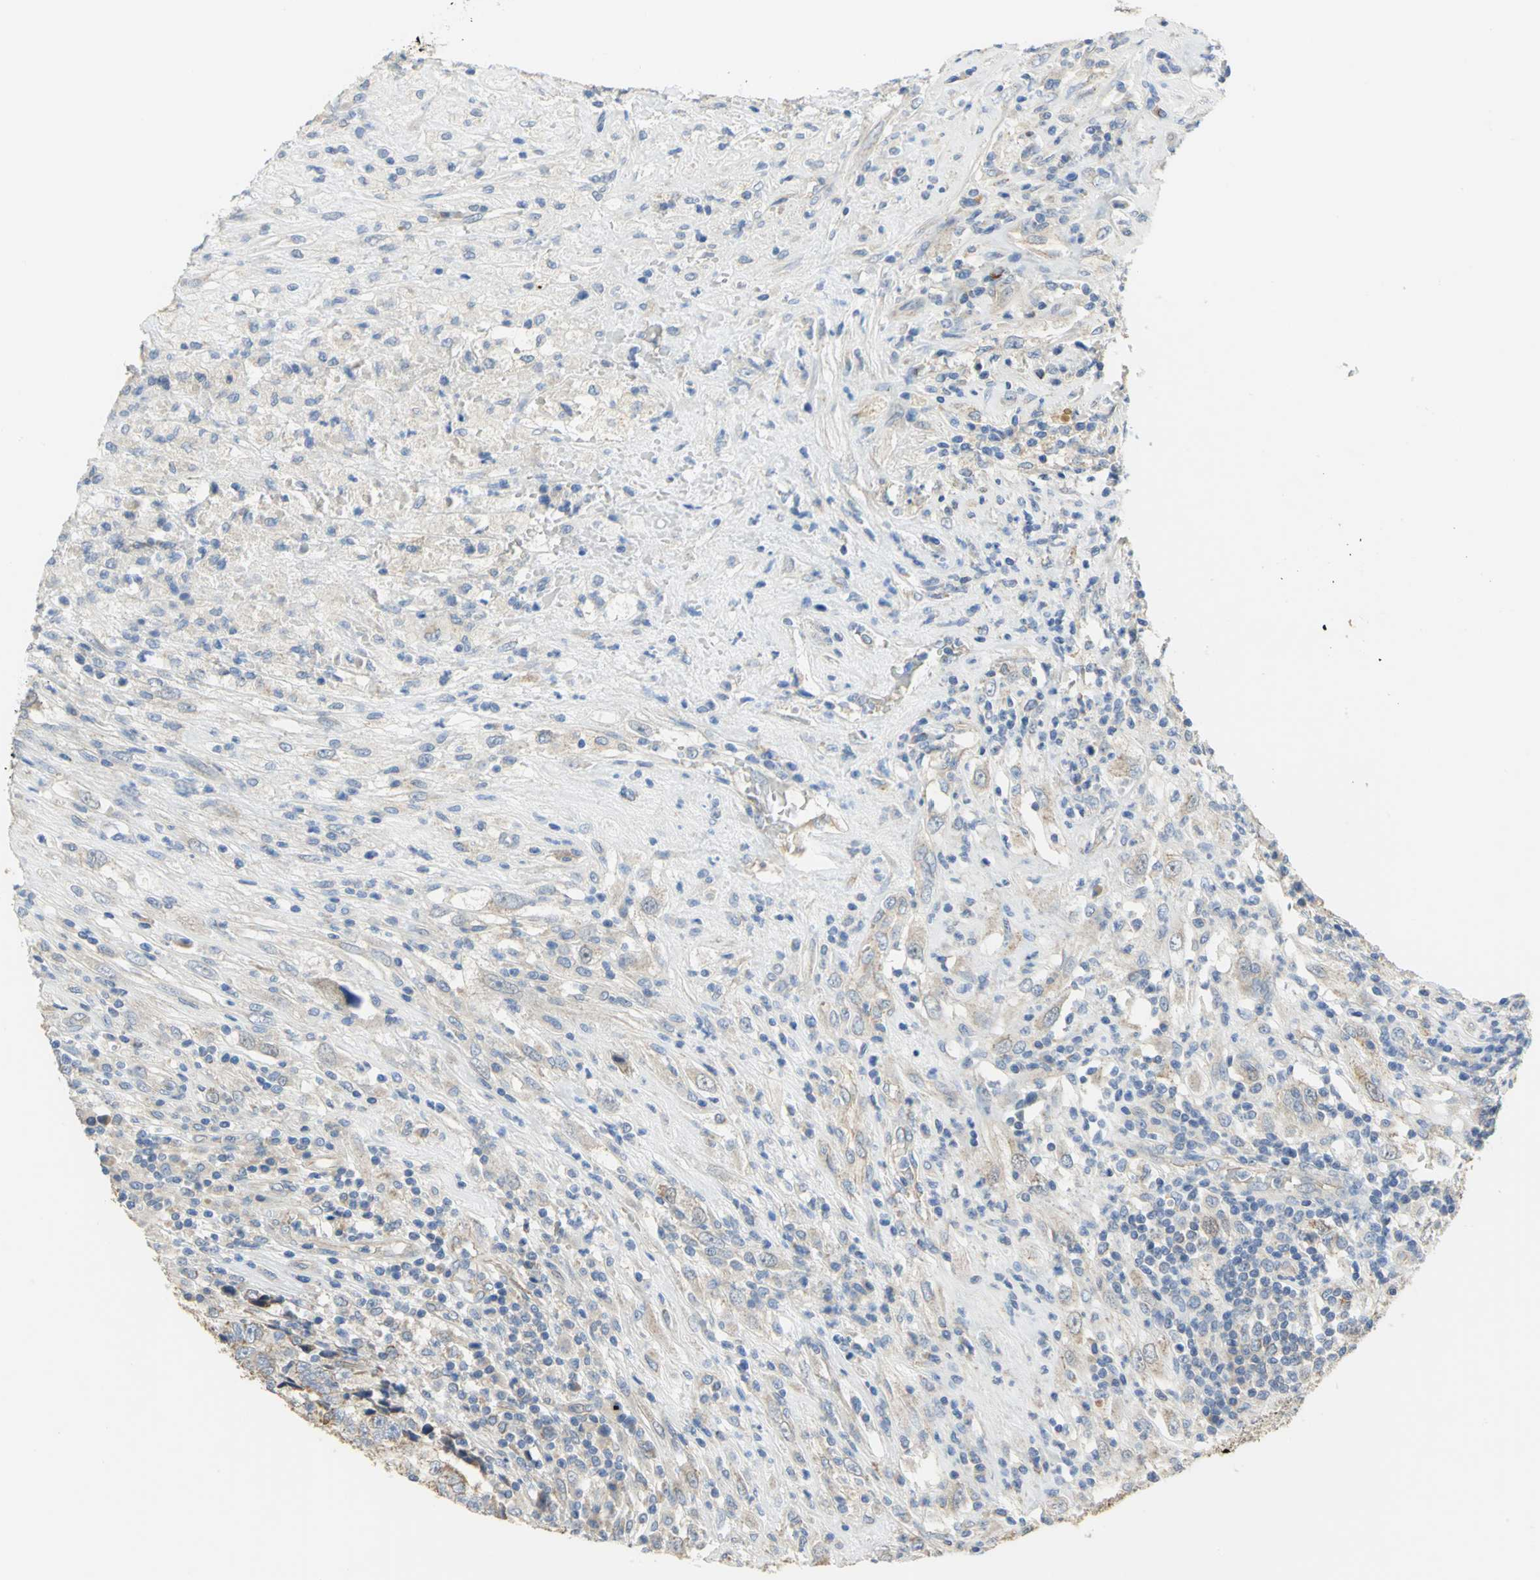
{"staining": {"intensity": "weak", "quantity": ">75%", "location": "cytoplasmic/membranous"}, "tissue": "testis cancer", "cell_type": "Tumor cells", "image_type": "cancer", "snomed": [{"axis": "morphology", "description": "Necrosis, NOS"}, {"axis": "morphology", "description": "Carcinoma, Embryonal, NOS"}, {"axis": "topography", "description": "Testis"}], "caption": "This histopathology image demonstrates testis embryonal carcinoma stained with immunohistochemistry to label a protein in brown. The cytoplasmic/membranous of tumor cells show weak positivity for the protein. Nuclei are counter-stained blue.", "gene": "HTR1F", "patient": {"sex": "male", "age": 19}}